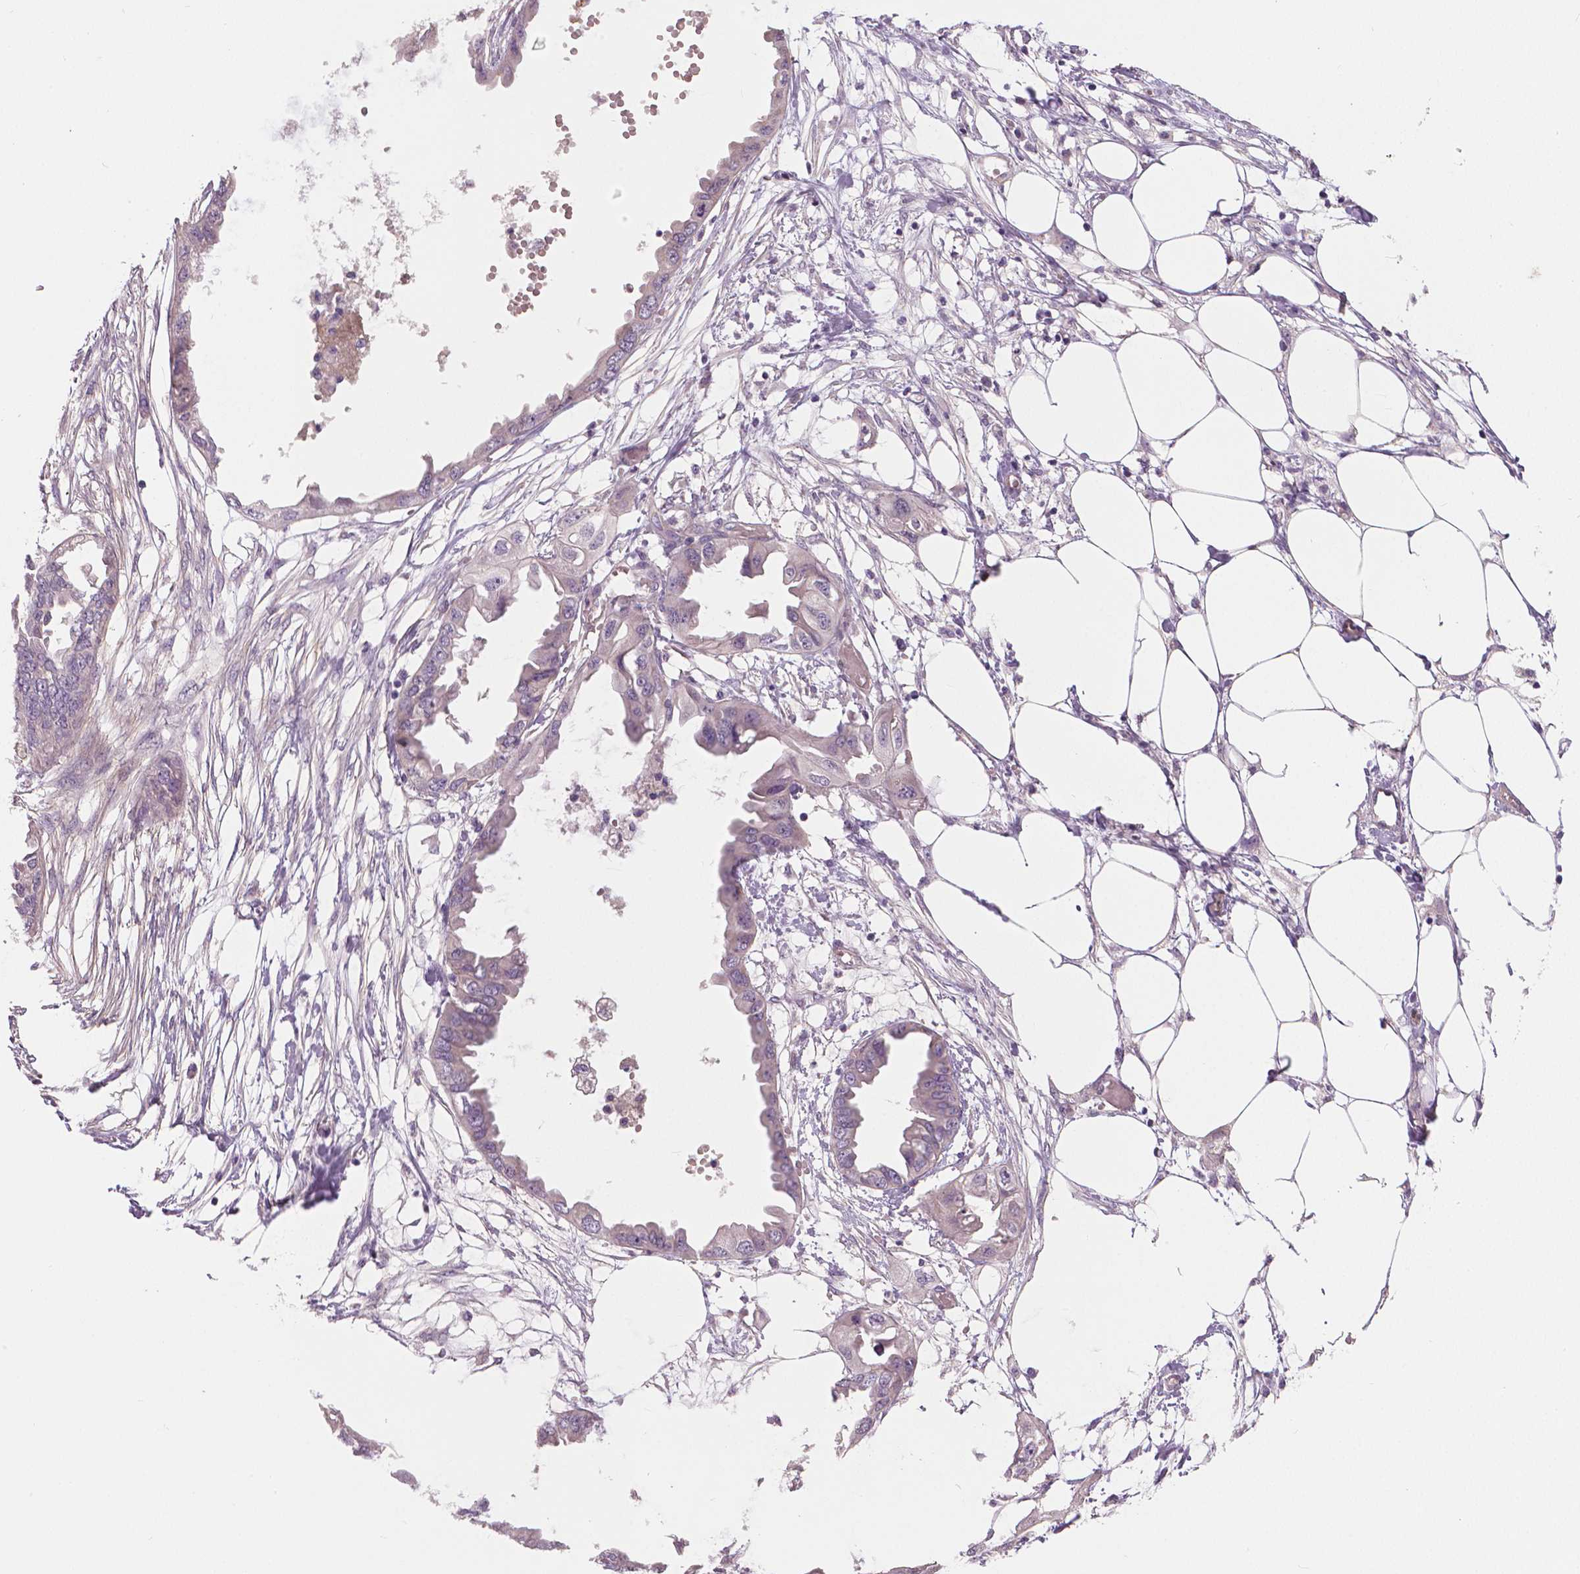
{"staining": {"intensity": "negative", "quantity": "none", "location": "none"}, "tissue": "endometrial cancer", "cell_type": "Tumor cells", "image_type": "cancer", "snomed": [{"axis": "morphology", "description": "Adenocarcinoma, NOS"}, {"axis": "morphology", "description": "Adenocarcinoma, metastatic, NOS"}, {"axis": "topography", "description": "Adipose tissue"}, {"axis": "topography", "description": "Endometrium"}], "caption": "This is a histopathology image of immunohistochemistry staining of adenocarcinoma (endometrial), which shows no positivity in tumor cells.", "gene": "FLT1", "patient": {"sex": "female", "age": 67}}